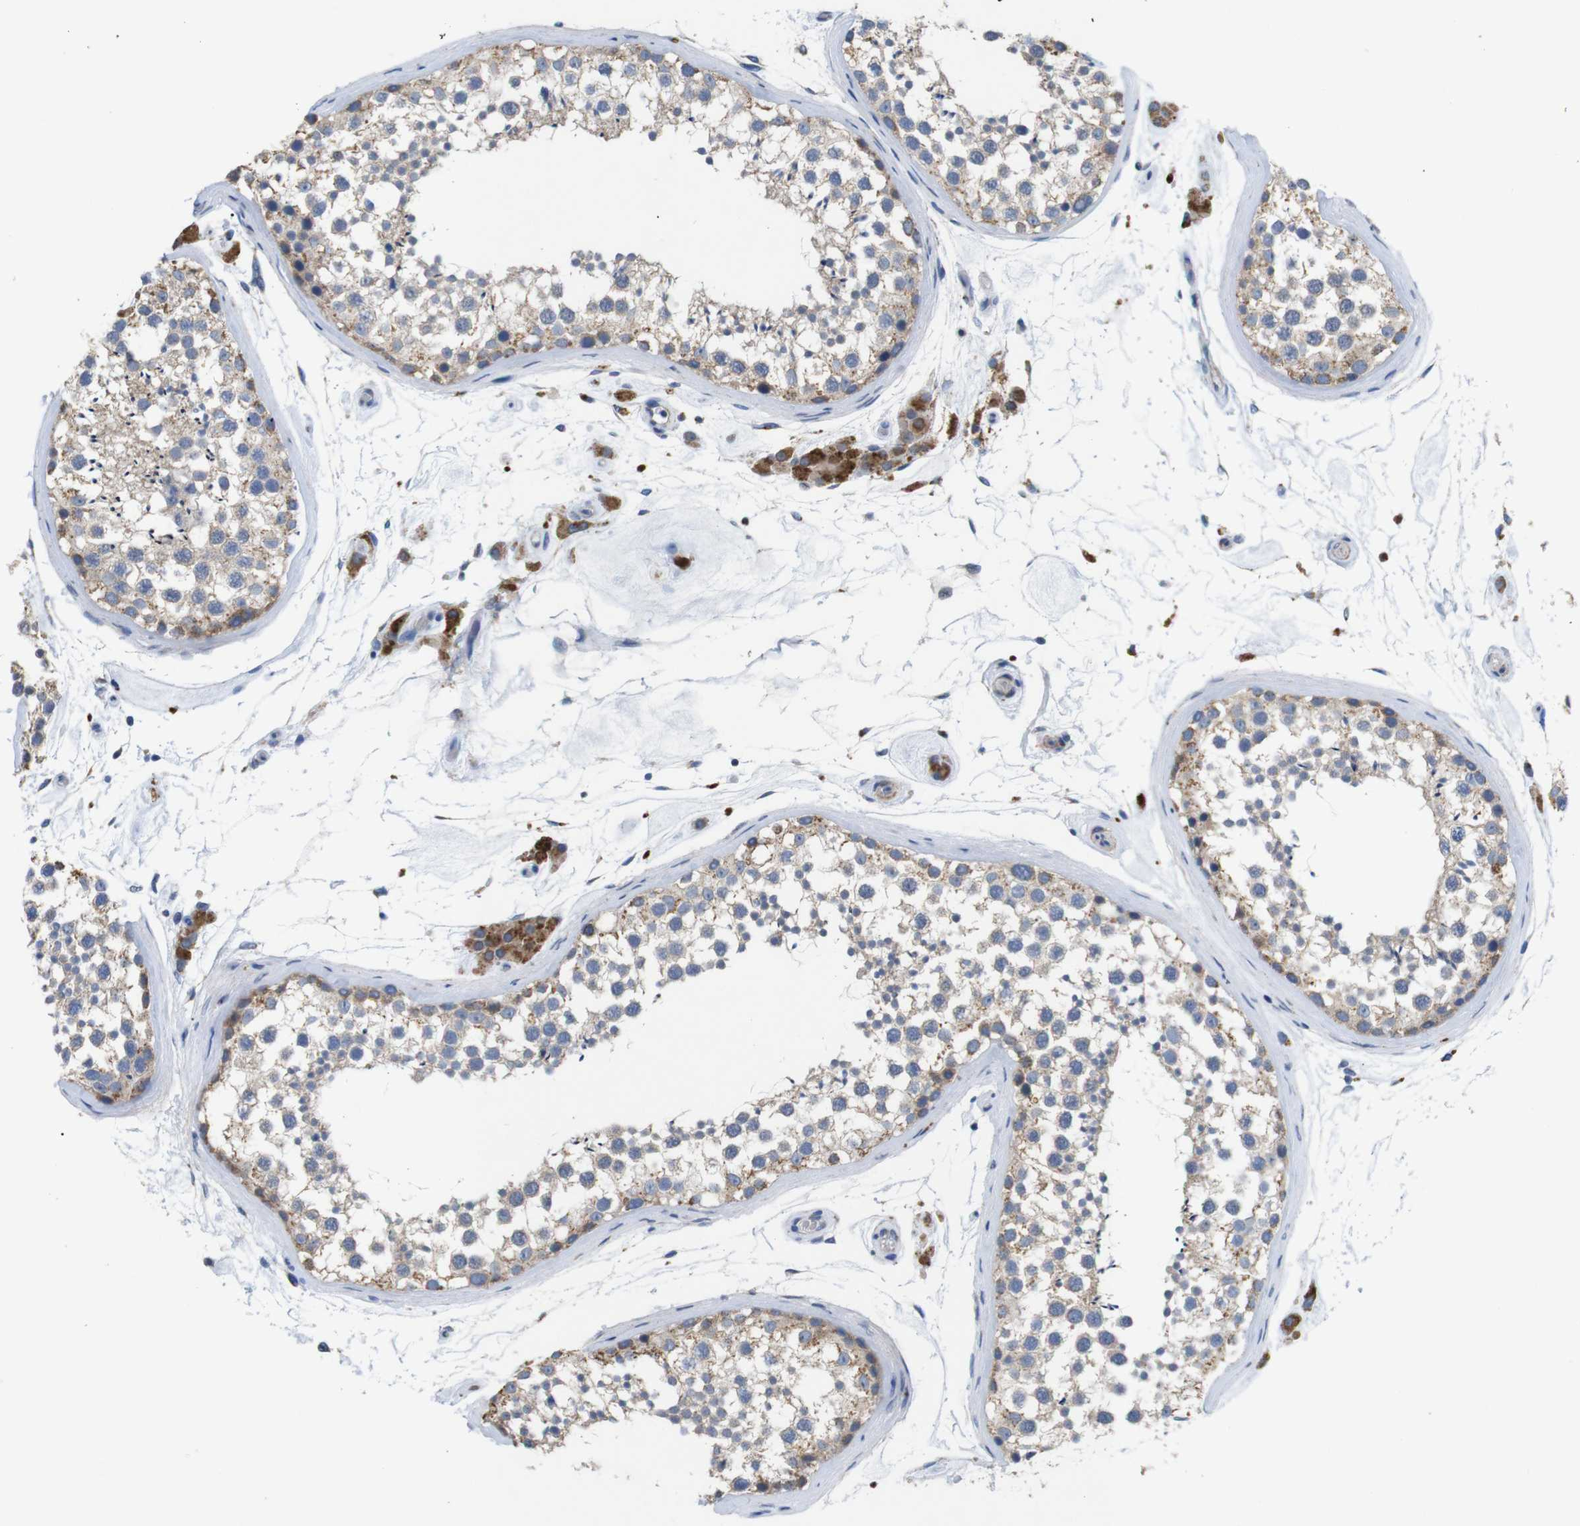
{"staining": {"intensity": "moderate", "quantity": ">75%", "location": "cytoplasmic/membranous"}, "tissue": "testis", "cell_type": "Cells in seminiferous ducts", "image_type": "normal", "snomed": [{"axis": "morphology", "description": "Normal tissue, NOS"}, {"axis": "topography", "description": "Testis"}], "caption": "A brown stain labels moderate cytoplasmic/membranous expression of a protein in cells in seminiferous ducts of benign testis.", "gene": "F2RL1", "patient": {"sex": "male", "age": 46}}